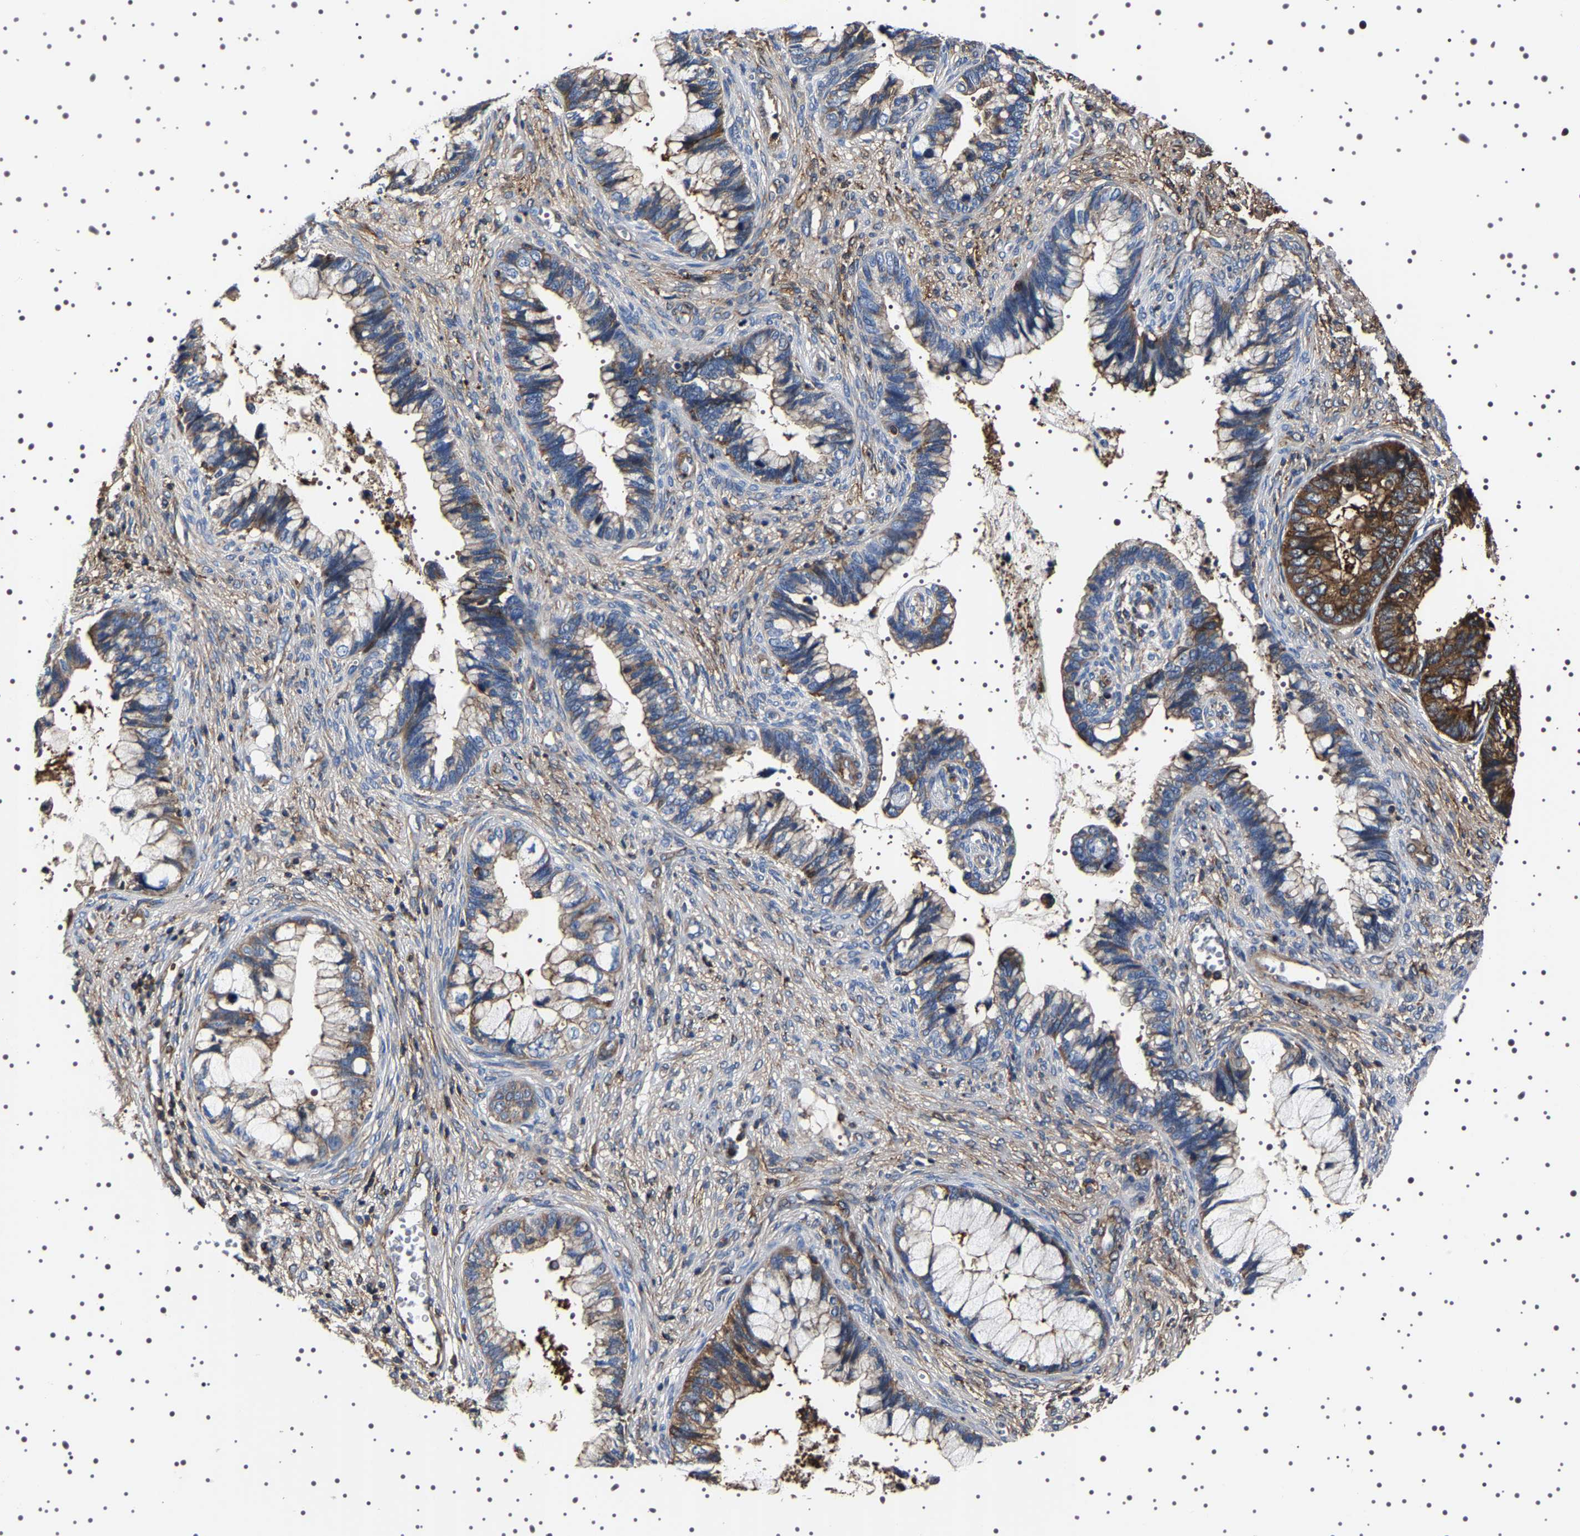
{"staining": {"intensity": "moderate", "quantity": "25%-75%", "location": "cytoplasmic/membranous"}, "tissue": "cervical cancer", "cell_type": "Tumor cells", "image_type": "cancer", "snomed": [{"axis": "morphology", "description": "Adenocarcinoma, NOS"}, {"axis": "topography", "description": "Cervix"}], "caption": "There is medium levels of moderate cytoplasmic/membranous expression in tumor cells of adenocarcinoma (cervical), as demonstrated by immunohistochemical staining (brown color).", "gene": "WDR1", "patient": {"sex": "female", "age": 44}}